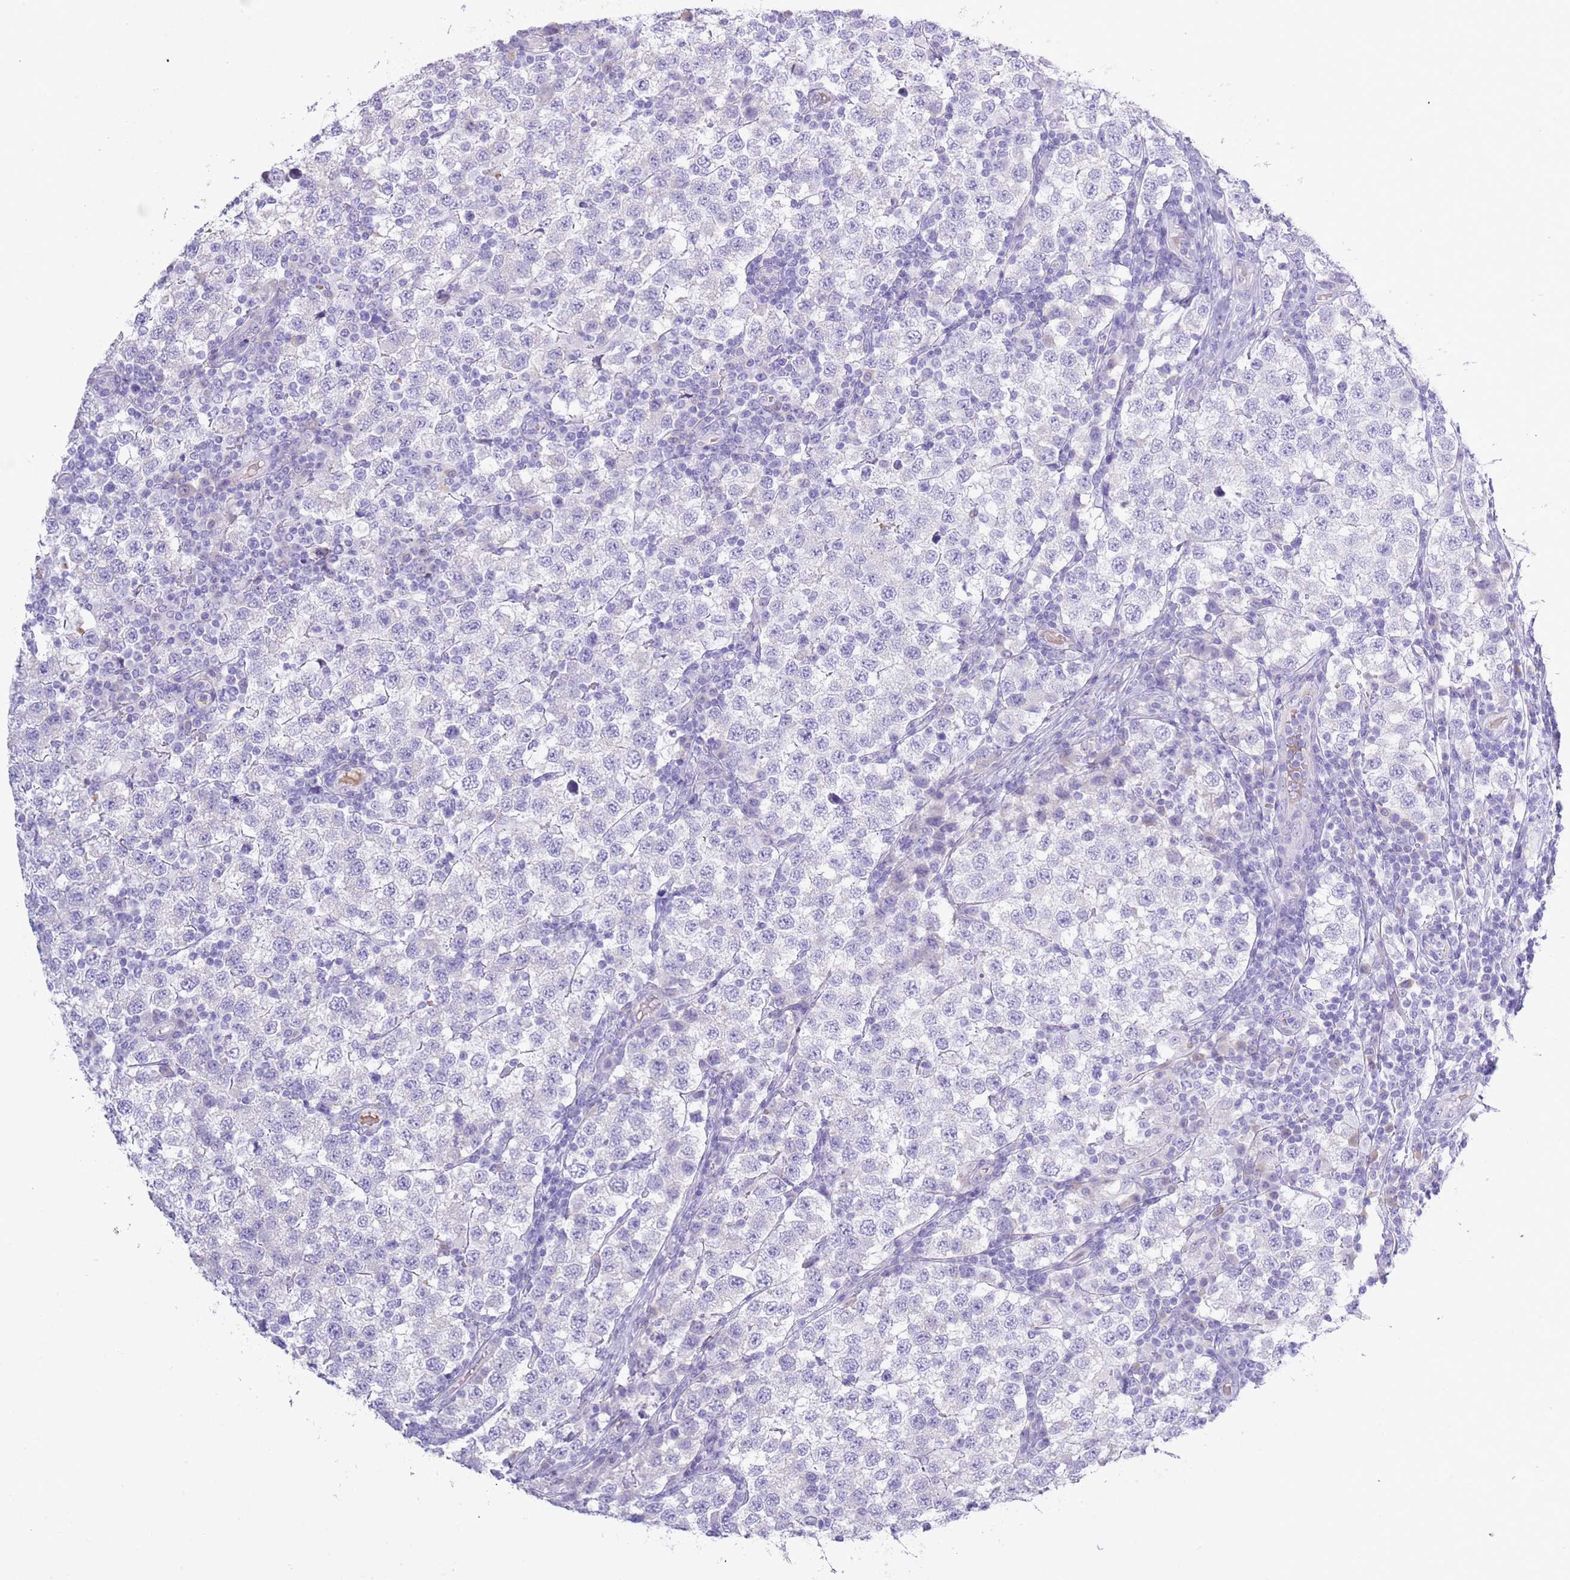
{"staining": {"intensity": "negative", "quantity": "none", "location": "none"}, "tissue": "testis cancer", "cell_type": "Tumor cells", "image_type": "cancer", "snomed": [{"axis": "morphology", "description": "Seminoma, NOS"}, {"axis": "topography", "description": "Testis"}], "caption": "A high-resolution photomicrograph shows immunohistochemistry staining of testis cancer, which shows no significant positivity in tumor cells. The staining was performed using DAB to visualize the protein expression in brown, while the nuclei were stained in blue with hematoxylin (Magnification: 20x).", "gene": "ACR", "patient": {"sex": "male", "age": 34}}